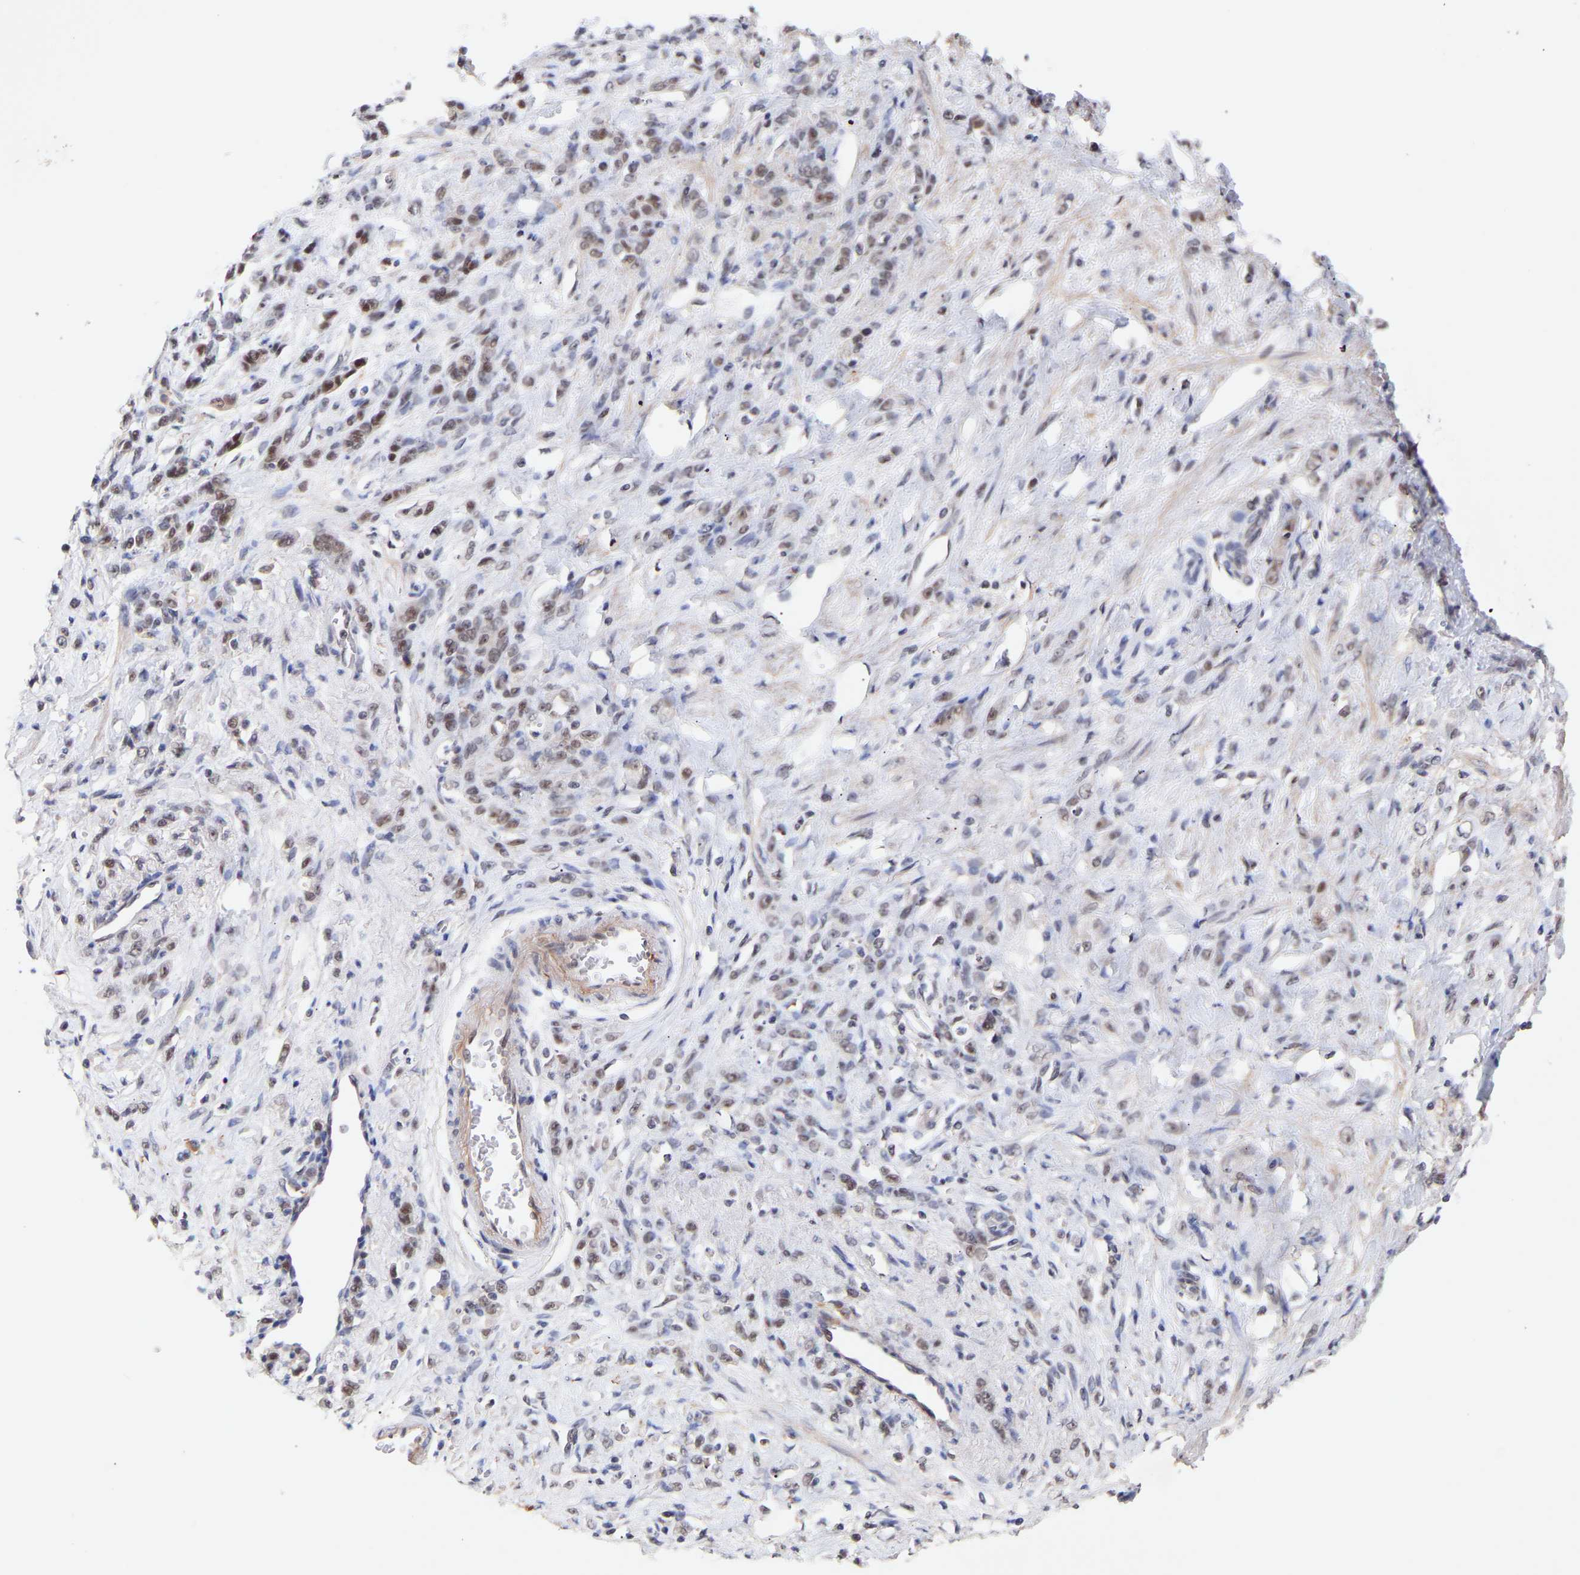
{"staining": {"intensity": "weak", "quantity": "25%-75%", "location": "nuclear"}, "tissue": "stomach cancer", "cell_type": "Tumor cells", "image_type": "cancer", "snomed": [{"axis": "morphology", "description": "Normal tissue, NOS"}, {"axis": "morphology", "description": "Adenocarcinoma, NOS"}, {"axis": "topography", "description": "Stomach"}], "caption": "High-magnification brightfield microscopy of stomach cancer (adenocarcinoma) stained with DAB (3,3'-diaminobenzidine) (brown) and counterstained with hematoxylin (blue). tumor cells exhibit weak nuclear positivity is present in approximately25%-75% of cells.", "gene": "RBM15", "patient": {"sex": "male", "age": 82}}